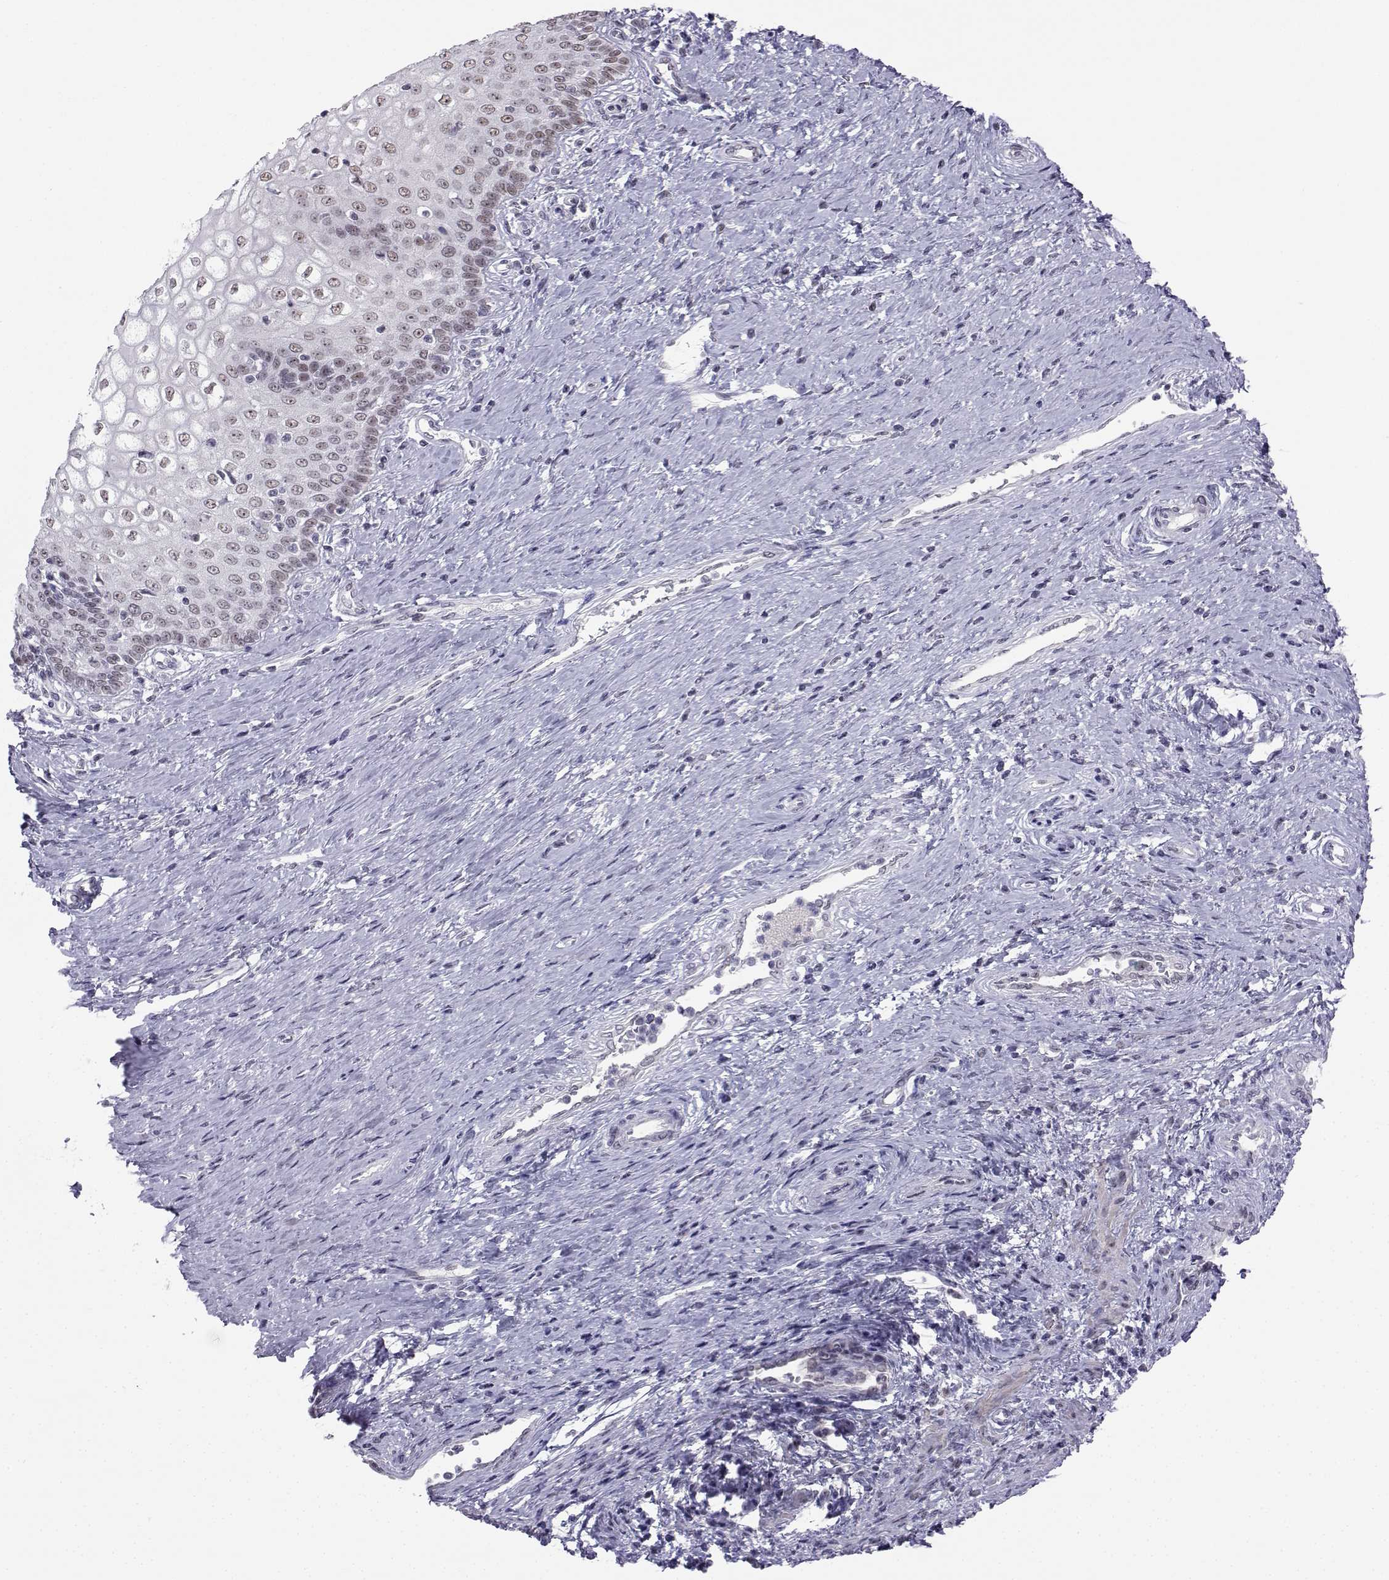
{"staining": {"intensity": "negative", "quantity": "none", "location": "none"}, "tissue": "cervical cancer", "cell_type": "Tumor cells", "image_type": "cancer", "snomed": [{"axis": "morphology", "description": "Squamous cell carcinoma, NOS"}, {"axis": "topography", "description": "Cervix"}], "caption": "DAB (3,3'-diaminobenzidine) immunohistochemical staining of human squamous cell carcinoma (cervical) reveals no significant expression in tumor cells. The staining was performed using DAB (3,3'-diaminobenzidine) to visualize the protein expression in brown, while the nuclei were stained in blue with hematoxylin (Magnification: 20x).", "gene": "MED26", "patient": {"sex": "female", "age": 26}}